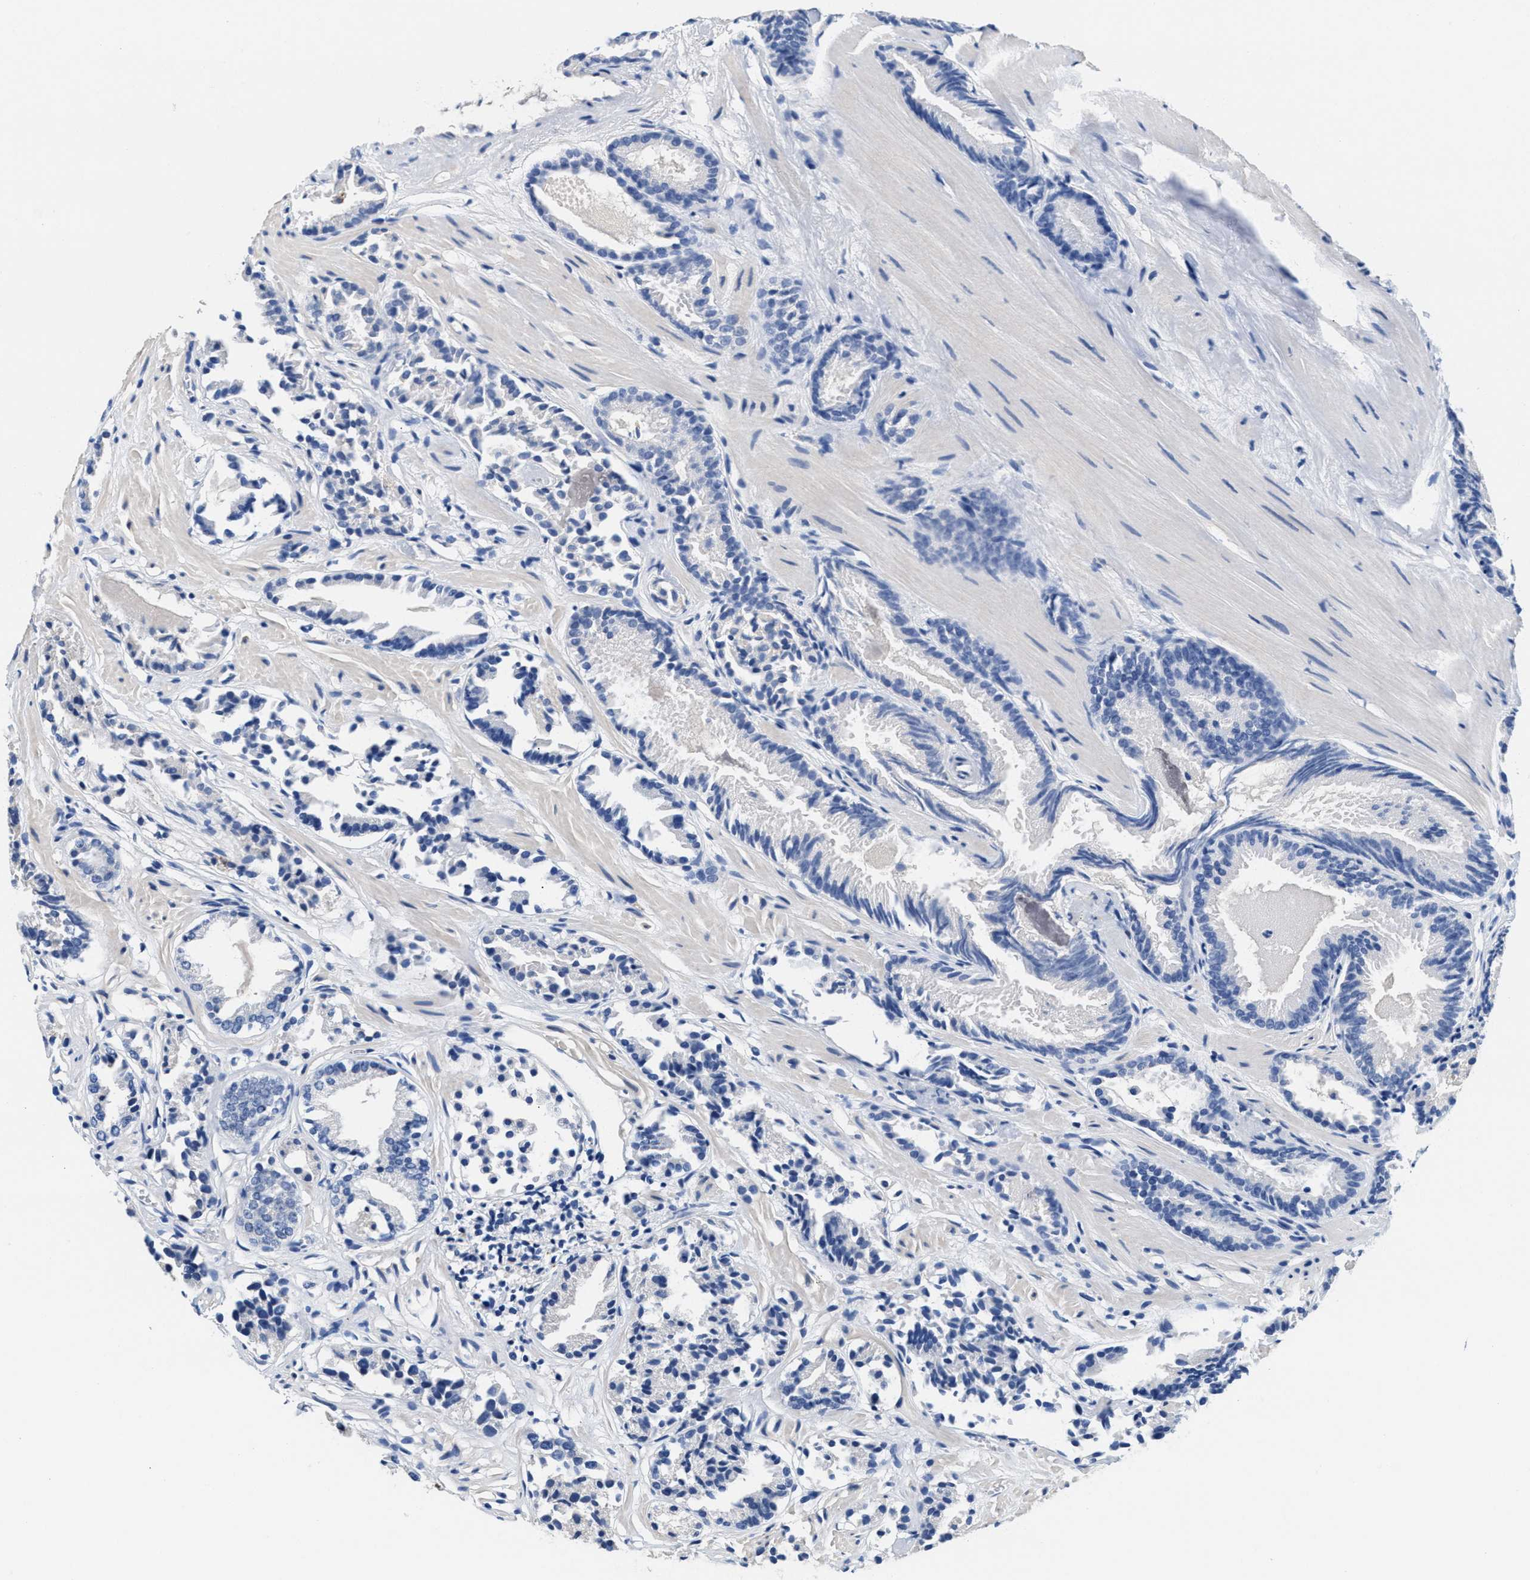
{"staining": {"intensity": "negative", "quantity": "none", "location": "none"}, "tissue": "prostate cancer", "cell_type": "Tumor cells", "image_type": "cancer", "snomed": [{"axis": "morphology", "description": "Adenocarcinoma, Low grade"}, {"axis": "topography", "description": "Prostate"}], "caption": "High magnification brightfield microscopy of prostate cancer stained with DAB (brown) and counterstained with hematoxylin (blue): tumor cells show no significant positivity.", "gene": "SLFN13", "patient": {"sex": "male", "age": 51}}